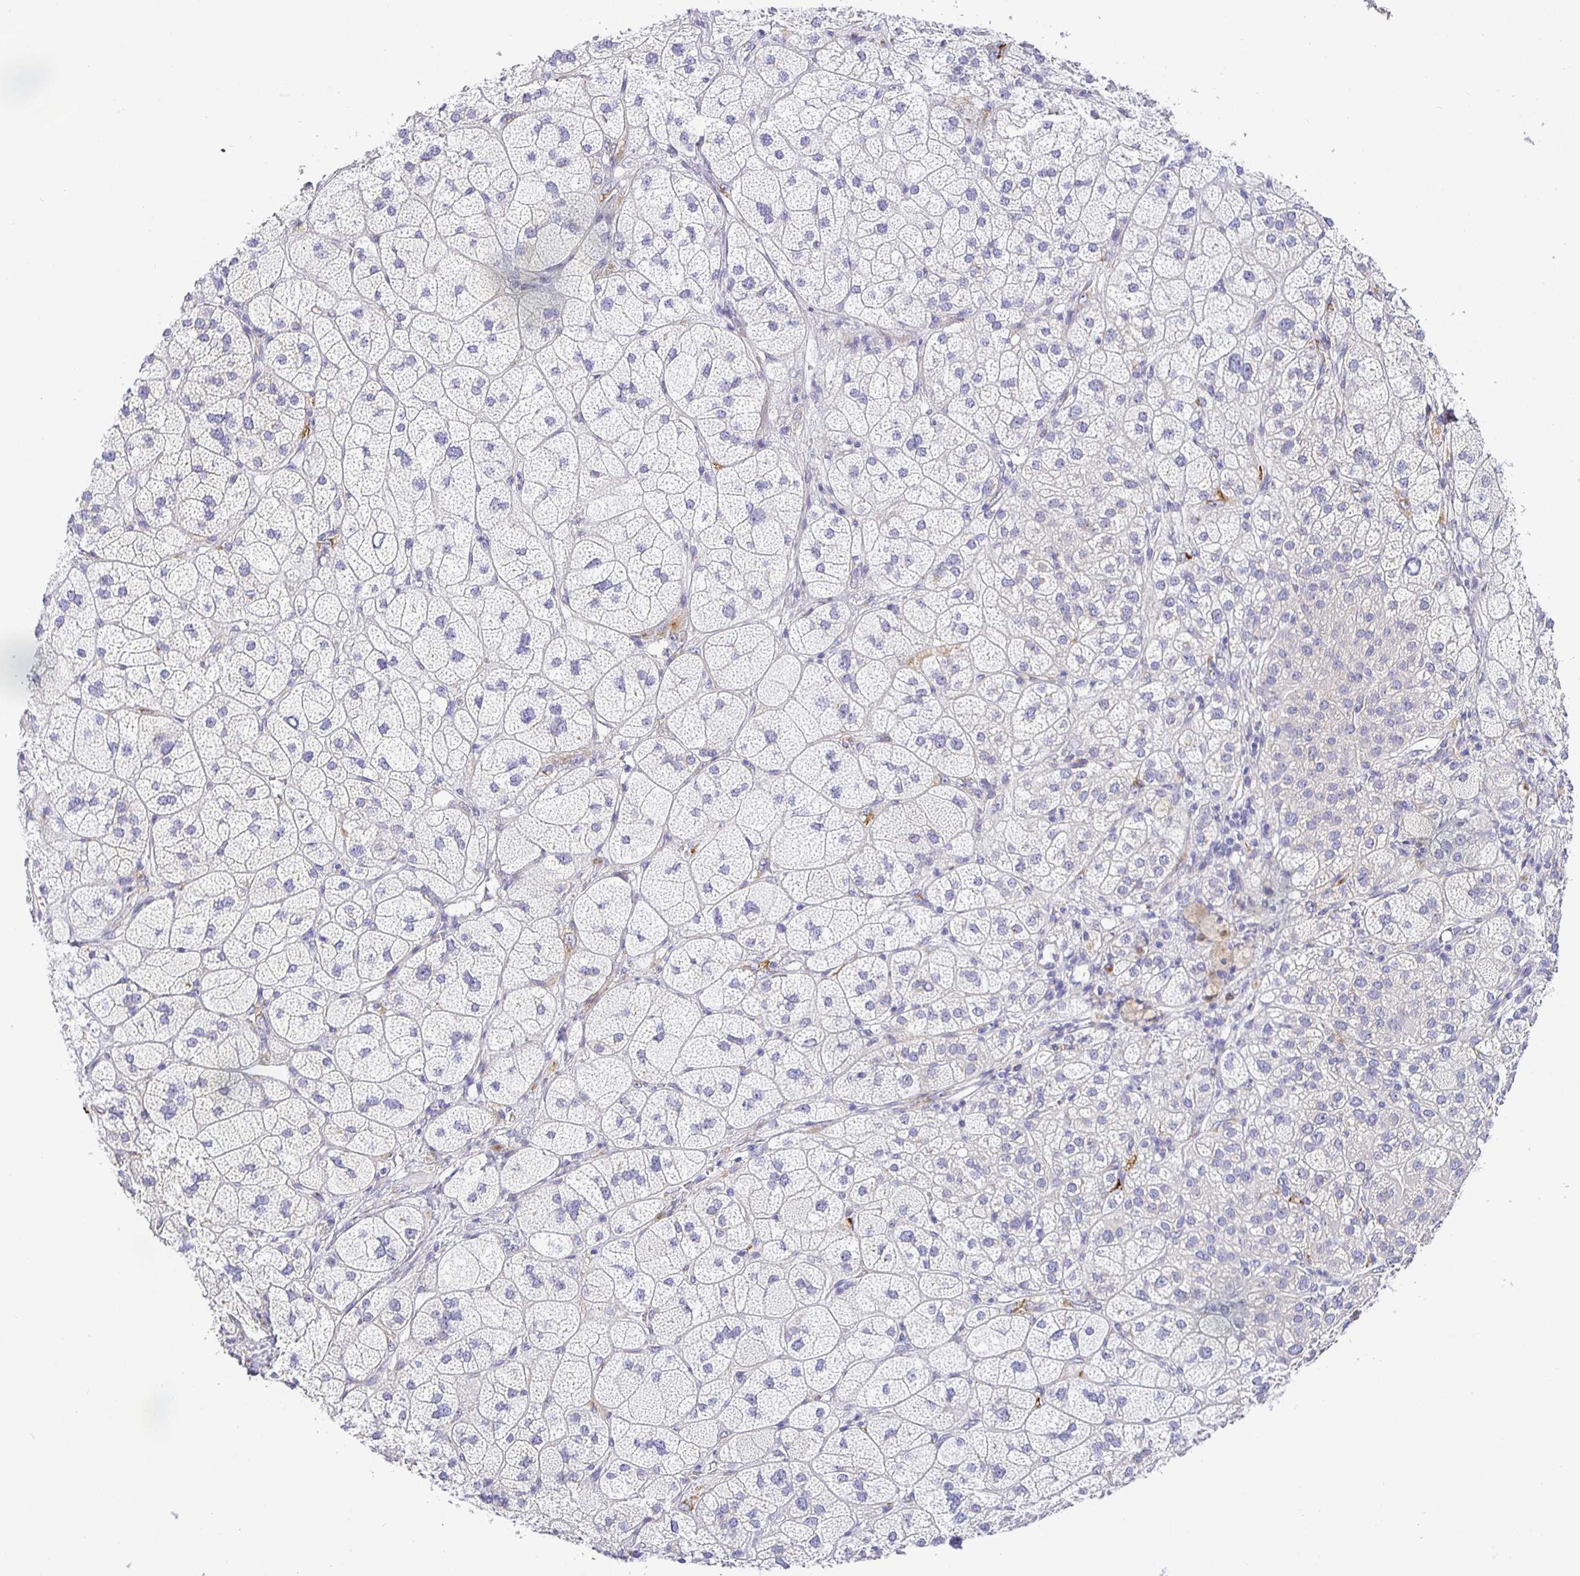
{"staining": {"intensity": "weak", "quantity": "<25%", "location": "cytoplasmic/membranous"}, "tissue": "adrenal gland", "cell_type": "Glandular cells", "image_type": "normal", "snomed": [{"axis": "morphology", "description": "Normal tissue, NOS"}, {"axis": "topography", "description": "Adrenal gland"}], "caption": "An immunohistochemistry histopathology image of benign adrenal gland is shown. There is no staining in glandular cells of adrenal gland. Nuclei are stained in blue.", "gene": "OPALIN", "patient": {"sex": "female", "age": 60}}